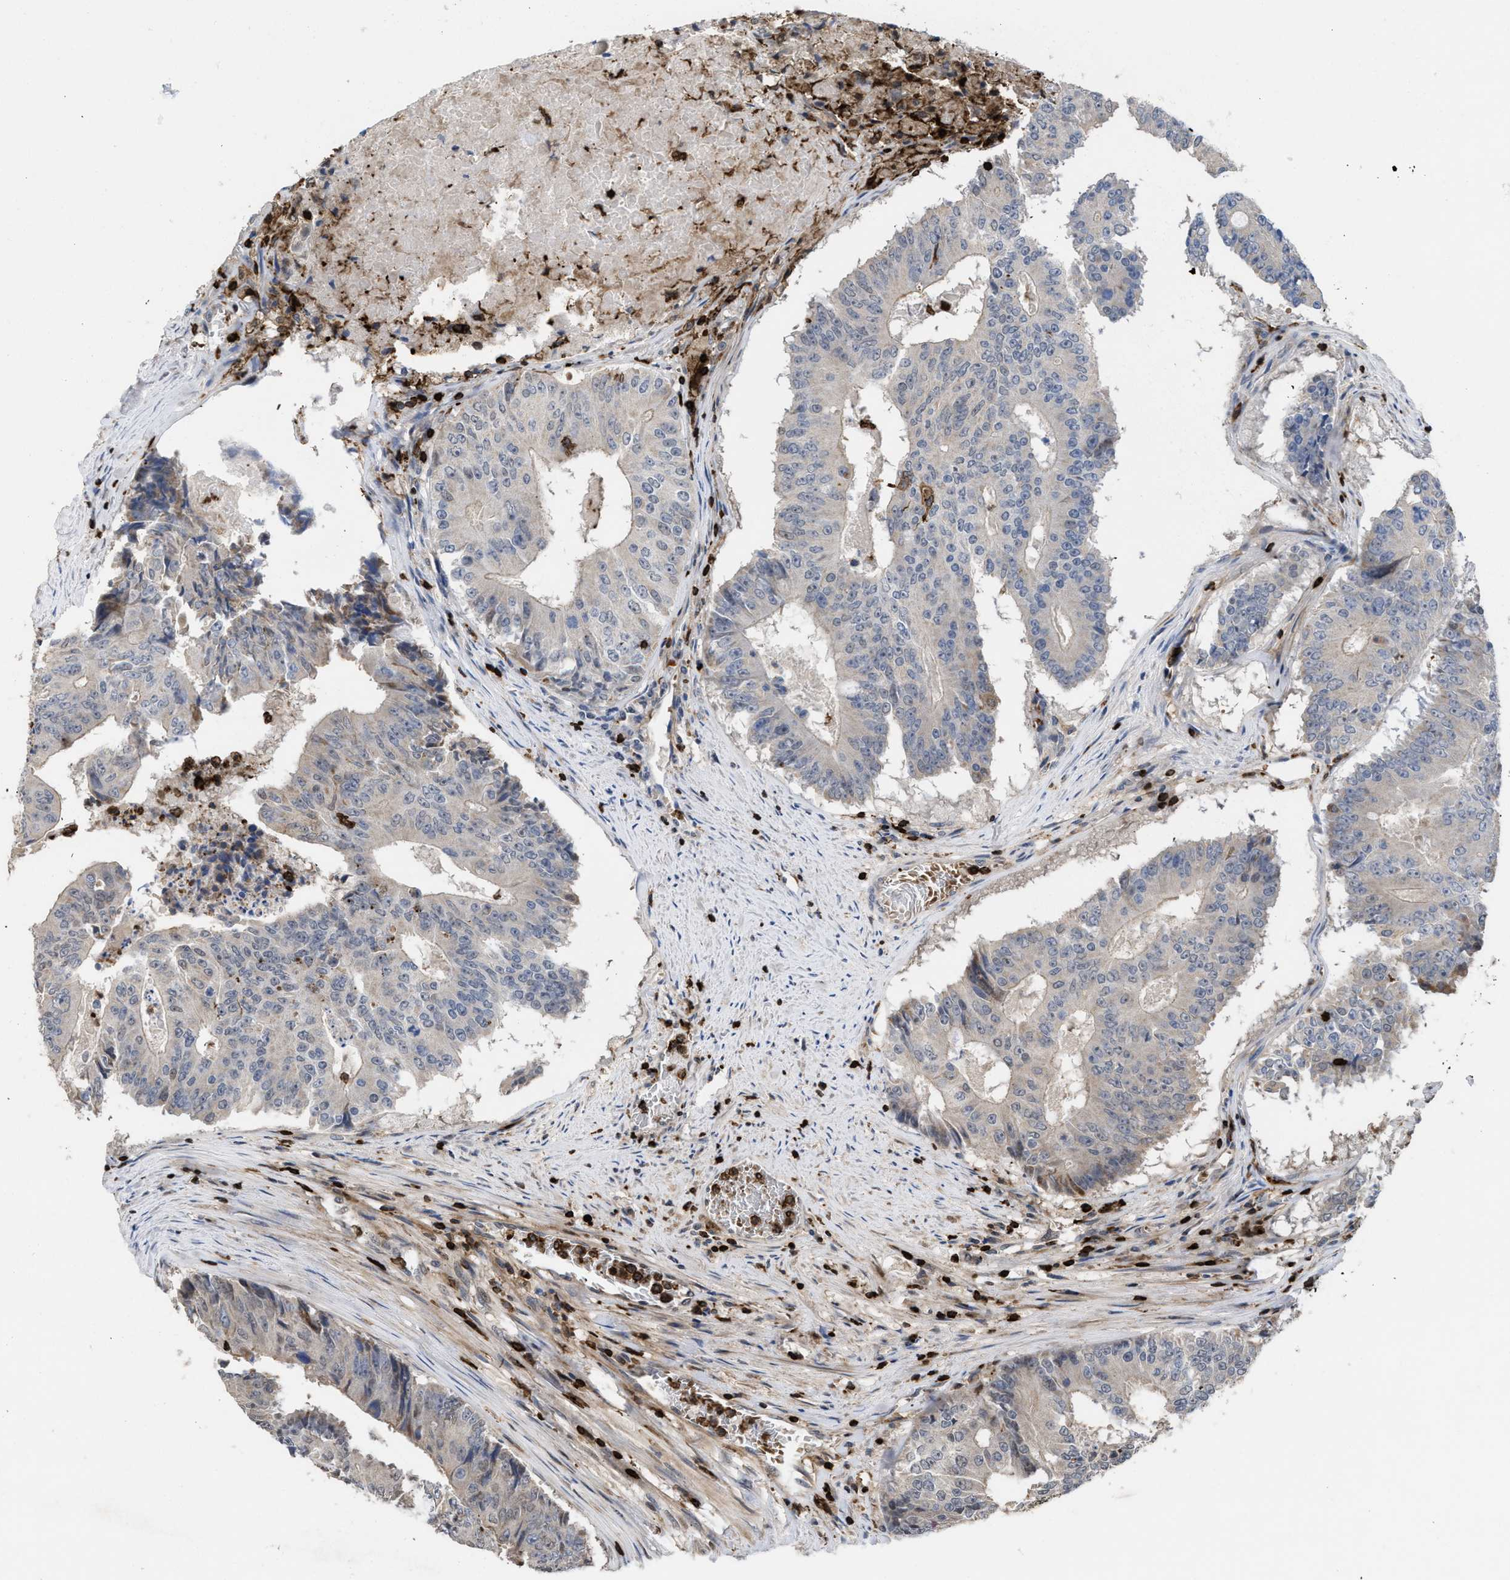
{"staining": {"intensity": "negative", "quantity": "none", "location": "none"}, "tissue": "colorectal cancer", "cell_type": "Tumor cells", "image_type": "cancer", "snomed": [{"axis": "morphology", "description": "Adenocarcinoma, NOS"}, {"axis": "topography", "description": "Colon"}], "caption": "Immunohistochemistry (IHC) photomicrograph of colorectal cancer stained for a protein (brown), which displays no staining in tumor cells.", "gene": "PTPRE", "patient": {"sex": "male", "age": 87}}